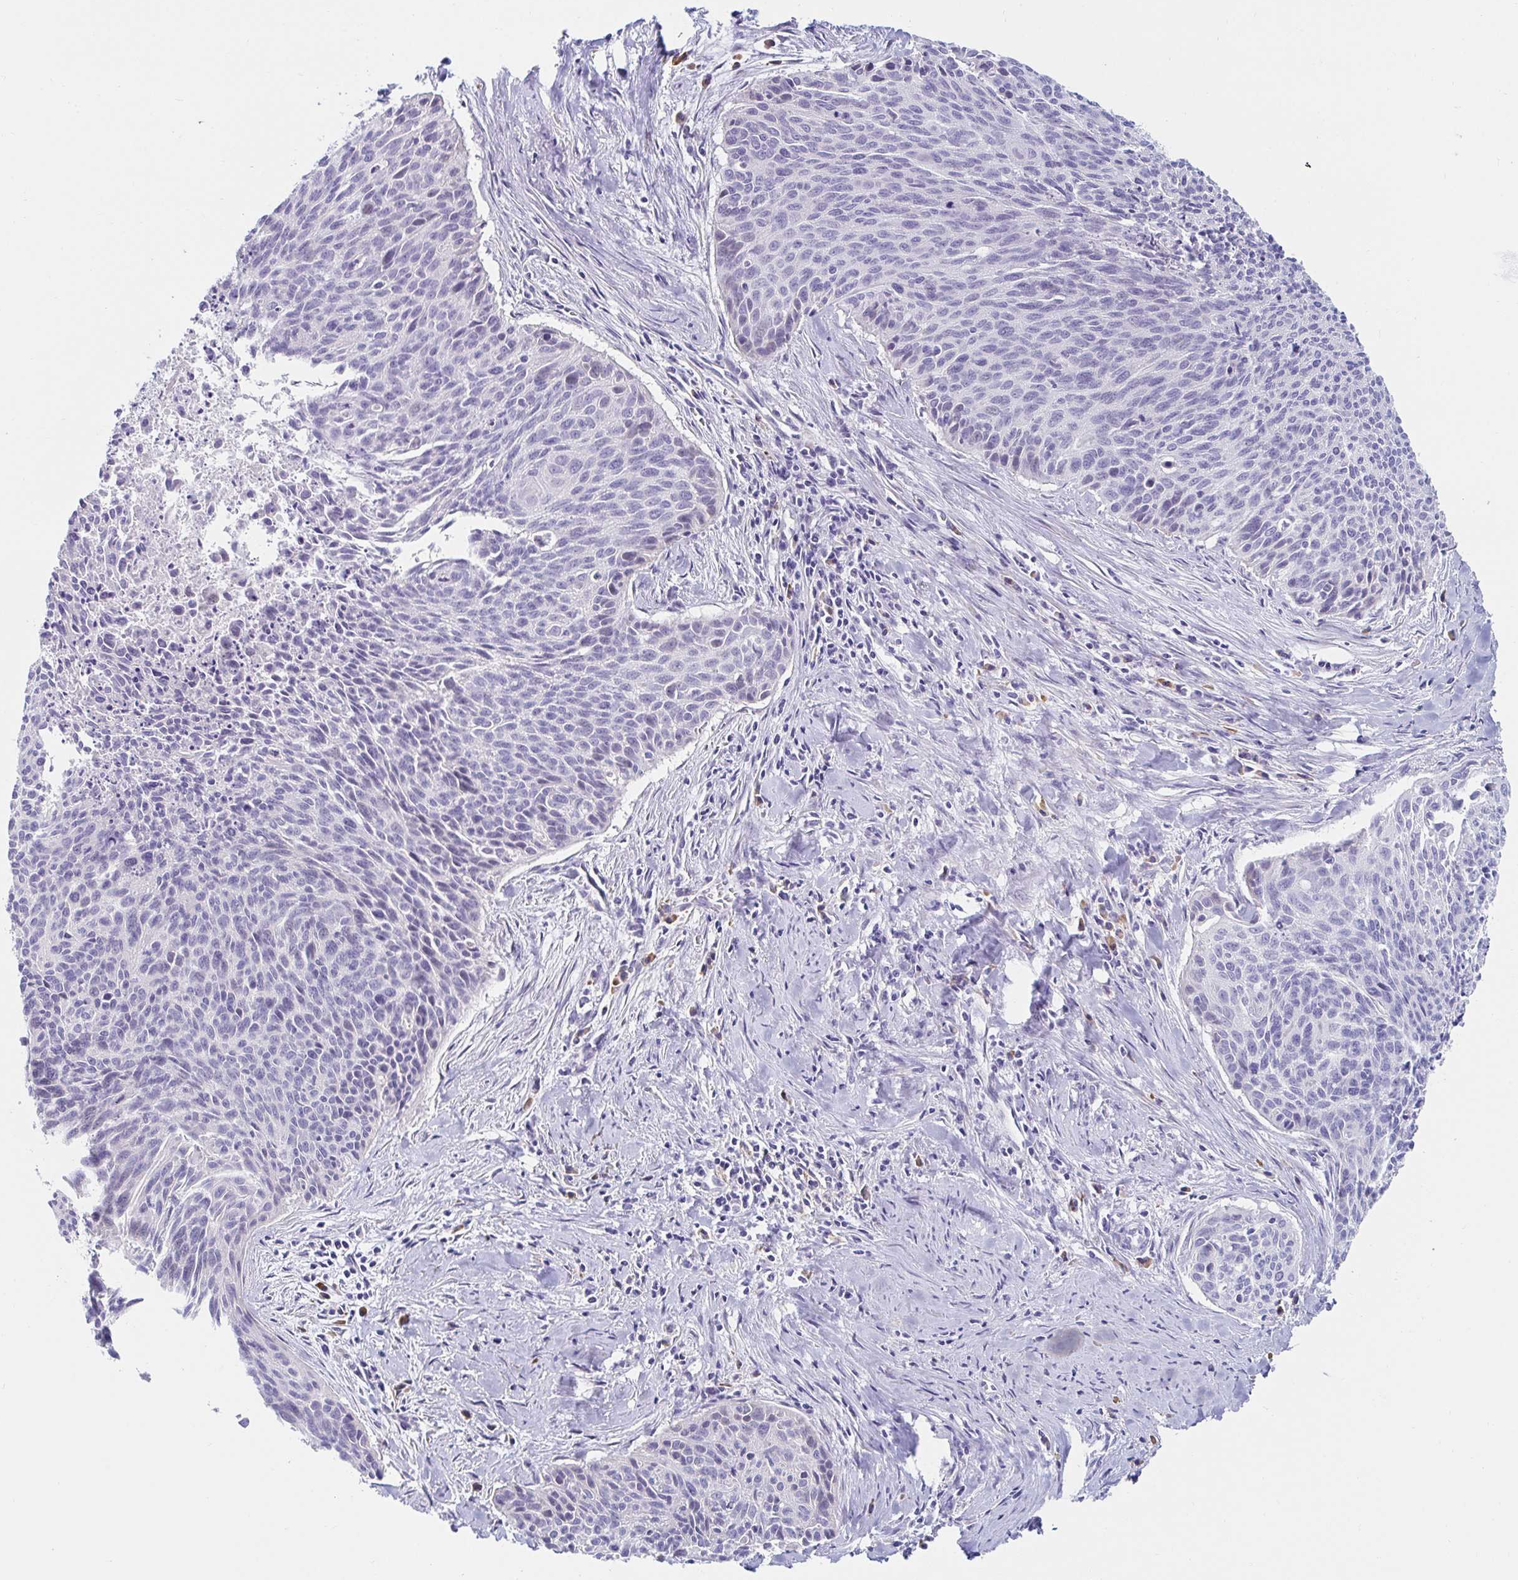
{"staining": {"intensity": "negative", "quantity": "none", "location": "none"}, "tissue": "cervical cancer", "cell_type": "Tumor cells", "image_type": "cancer", "snomed": [{"axis": "morphology", "description": "Squamous cell carcinoma, NOS"}, {"axis": "topography", "description": "Cervix"}], "caption": "Immunohistochemical staining of cervical squamous cell carcinoma reveals no significant staining in tumor cells.", "gene": "C4orf17", "patient": {"sex": "female", "age": 55}}